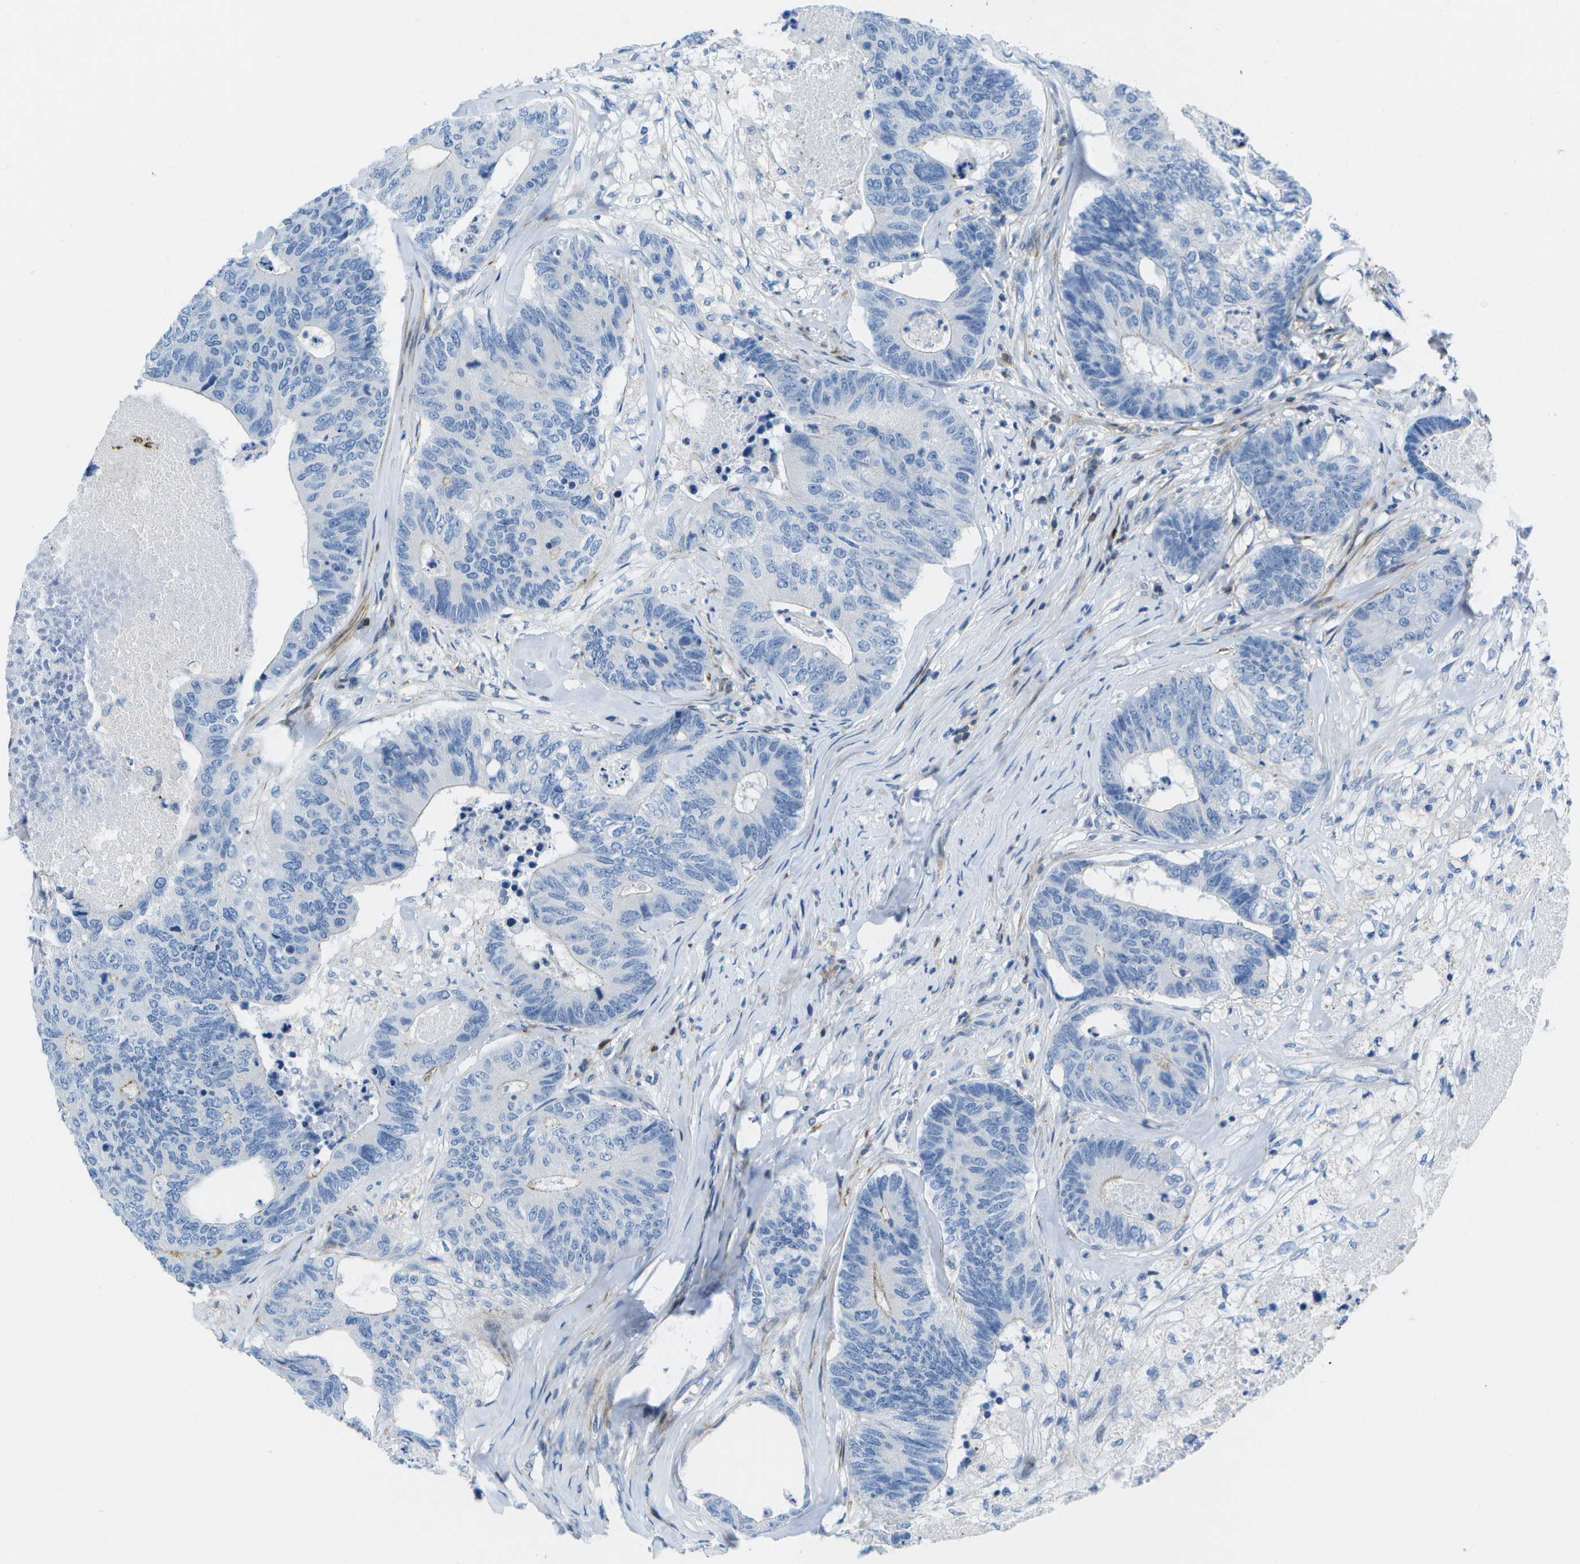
{"staining": {"intensity": "moderate", "quantity": "<25%", "location": "cytoplasmic/membranous"}, "tissue": "colorectal cancer", "cell_type": "Tumor cells", "image_type": "cancer", "snomed": [{"axis": "morphology", "description": "Adenocarcinoma, NOS"}, {"axis": "topography", "description": "Colon"}], "caption": "A high-resolution photomicrograph shows IHC staining of colorectal cancer (adenocarcinoma), which demonstrates moderate cytoplasmic/membranous positivity in about <25% of tumor cells.", "gene": "ADGRG6", "patient": {"sex": "female", "age": 57}}